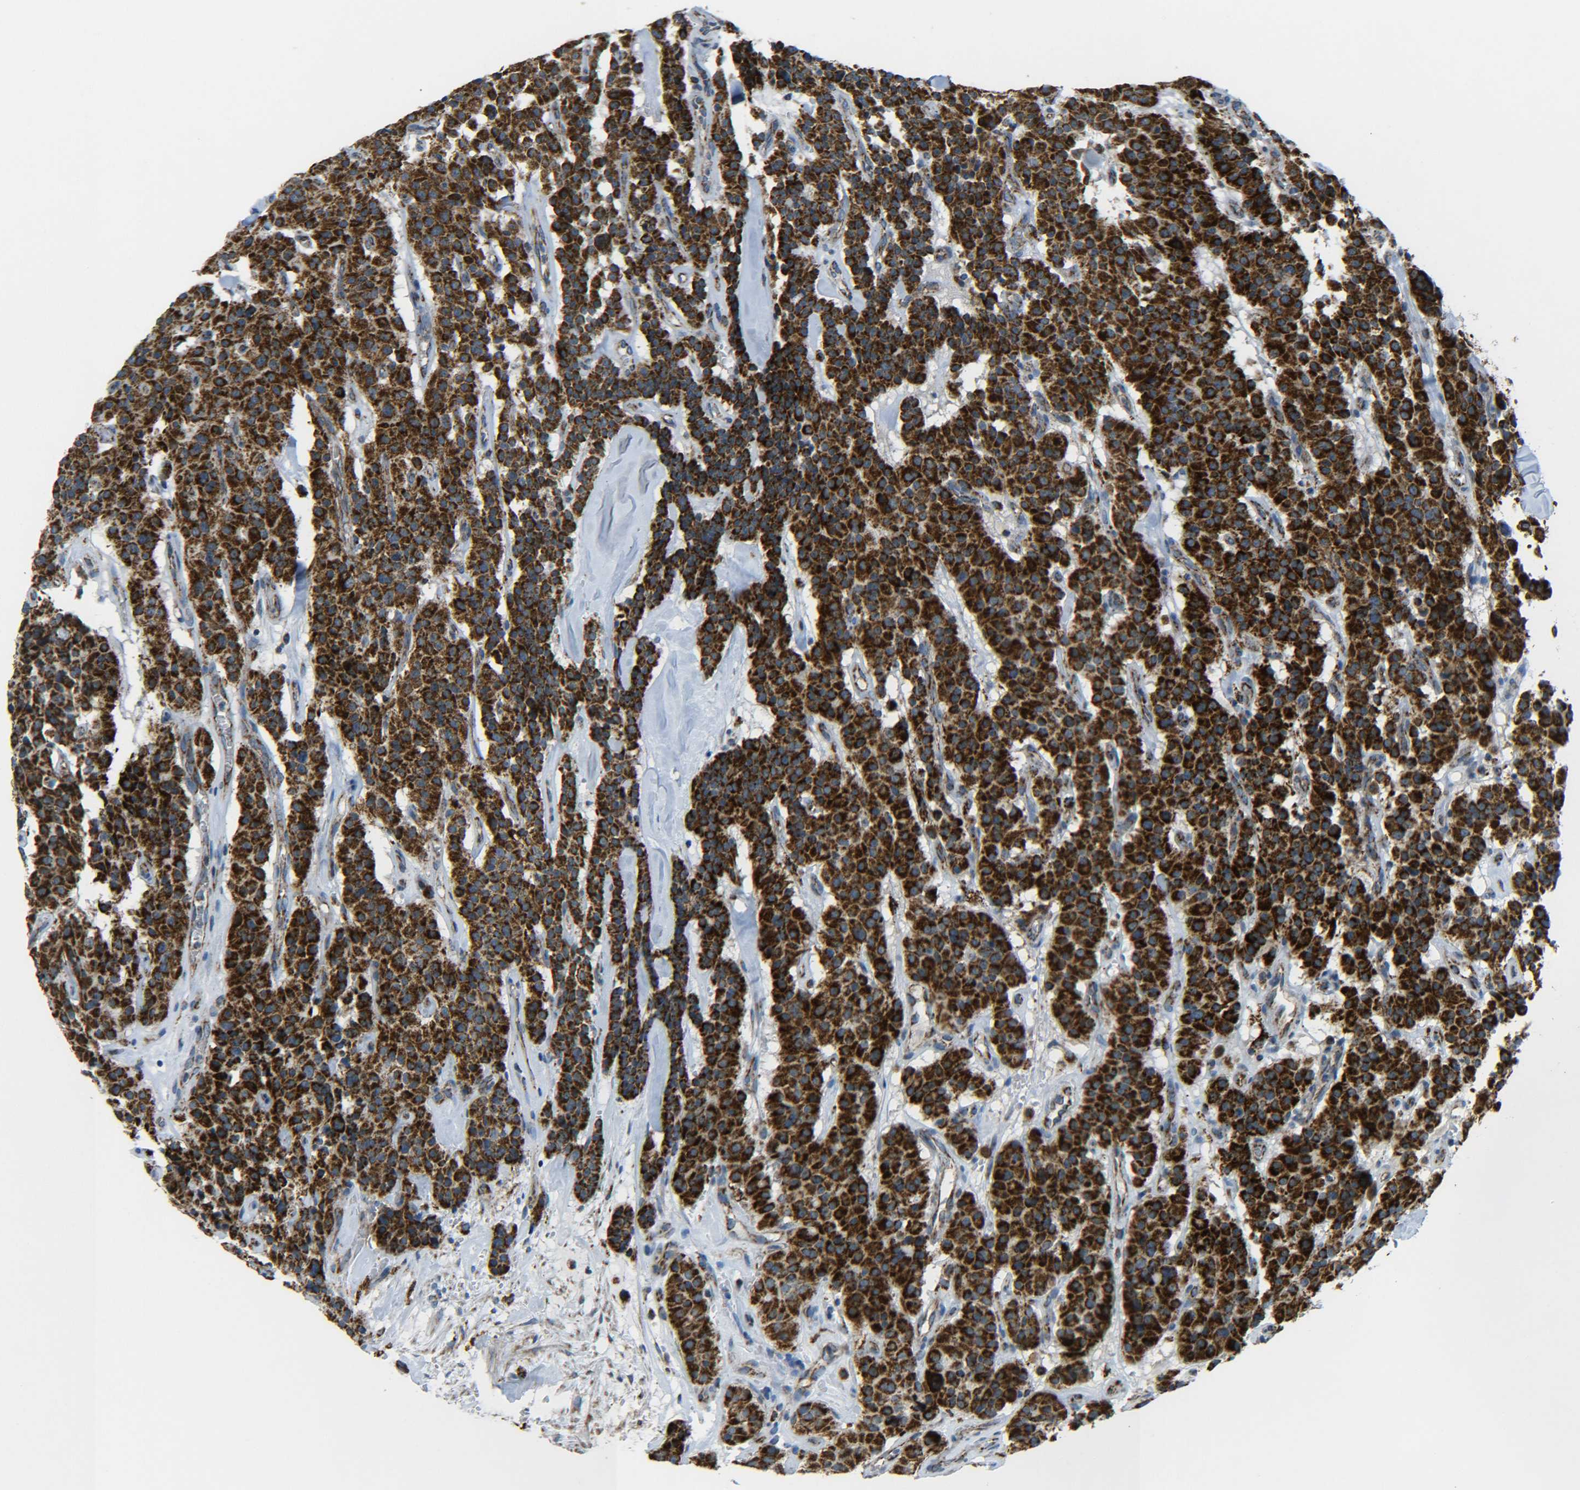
{"staining": {"intensity": "strong", "quantity": ">75%", "location": "cytoplasmic/membranous"}, "tissue": "carcinoid", "cell_type": "Tumor cells", "image_type": "cancer", "snomed": [{"axis": "morphology", "description": "Carcinoid, malignant, NOS"}, {"axis": "topography", "description": "Lung"}], "caption": "High-magnification brightfield microscopy of carcinoid (malignant) stained with DAB (3,3'-diaminobenzidine) (brown) and counterstained with hematoxylin (blue). tumor cells exhibit strong cytoplasmic/membranous staining is identified in approximately>75% of cells. The staining is performed using DAB (3,3'-diaminobenzidine) brown chromogen to label protein expression. The nuclei are counter-stained blue using hematoxylin.", "gene": "CYB5R1", "patient": {"sex": "male", "age": 30}}